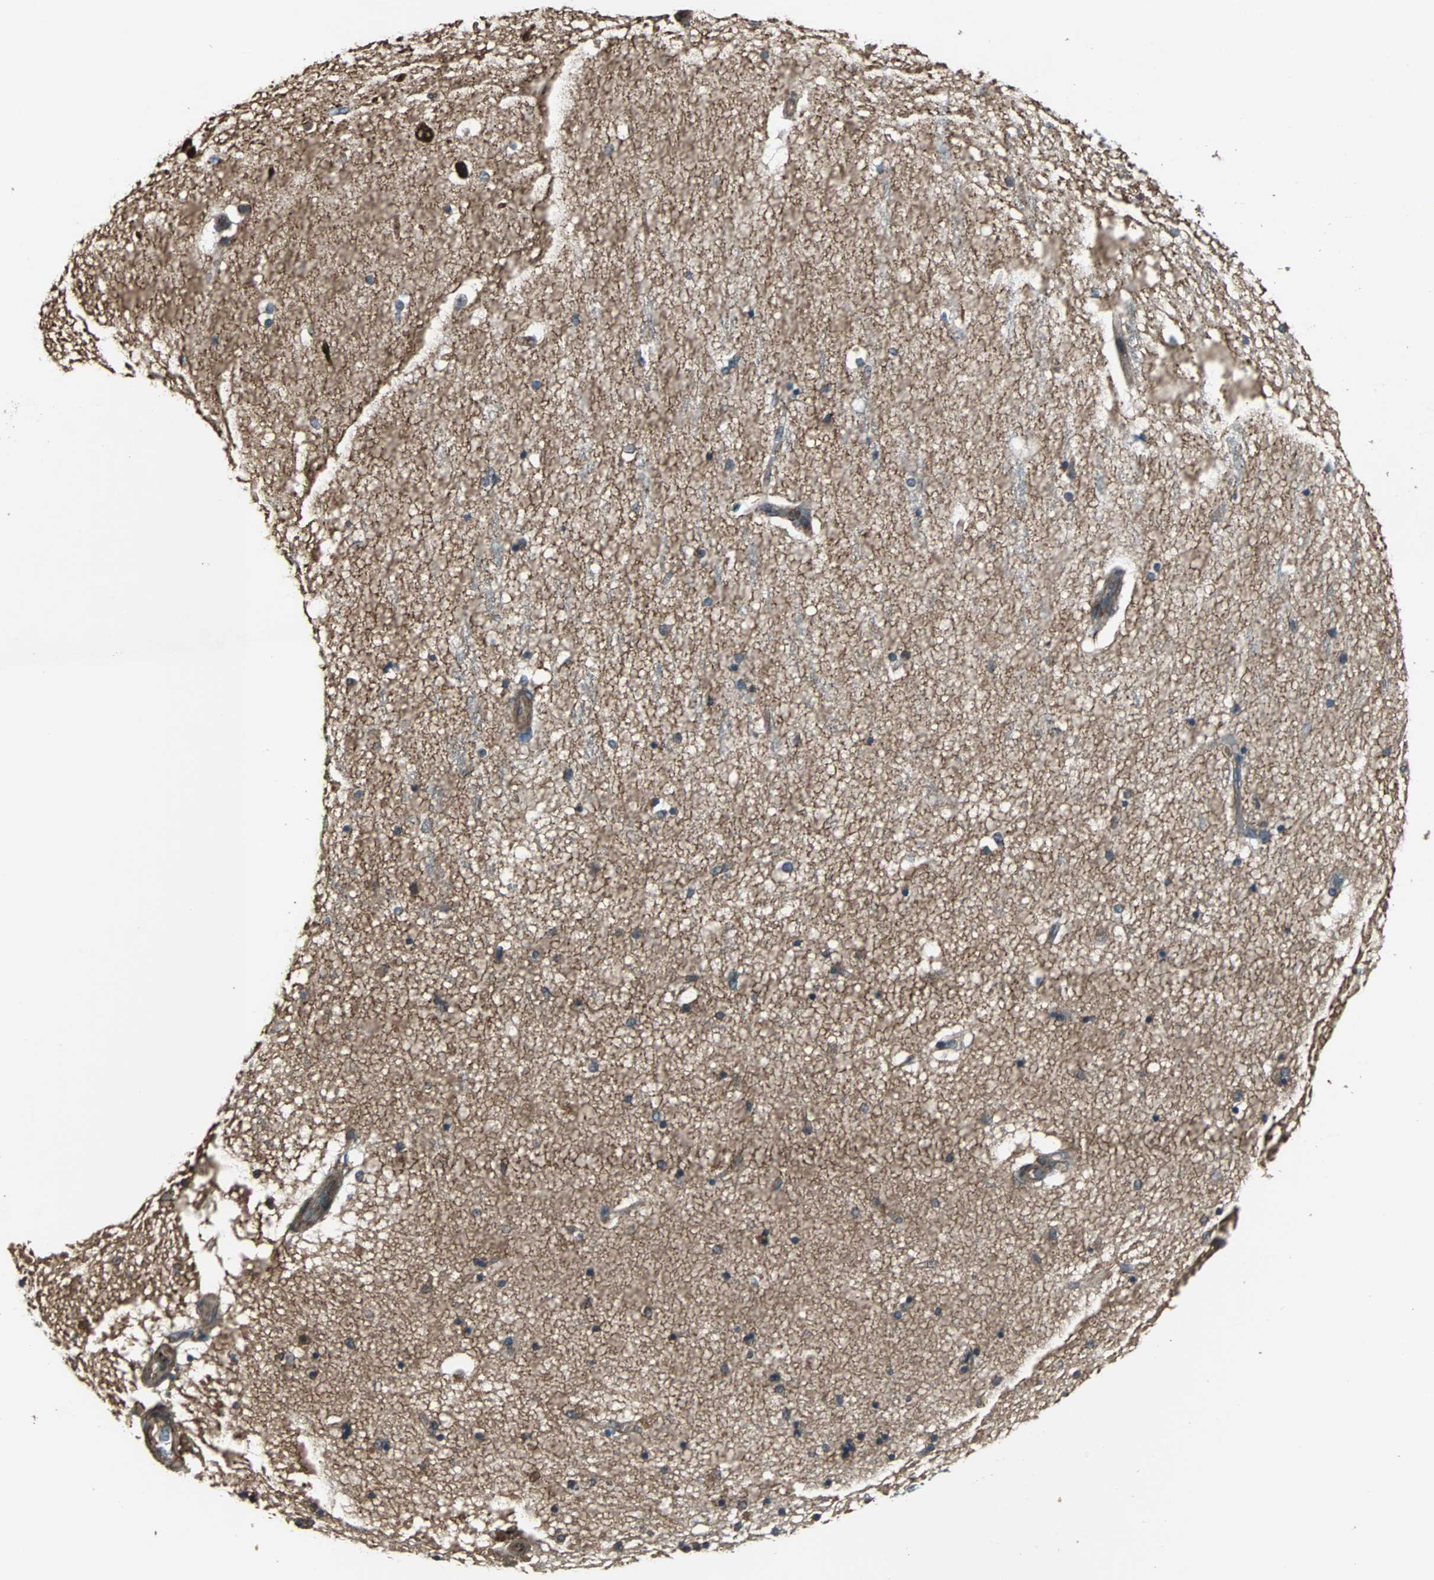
{"staining": {"intensity": "moderate", "quantity": "<25%", "location": "cytoplasmic/membranous"}, "tissue": "hippocampus", "cell_type": "Glial cells", "image_type": "normal", "snomed": [{"axis": "morphology", "description": "Normal tissue, NOS"}, {"axis": "topography", "description": "Hippocampus"}], "caption": "A high-resolution photomicrograph shows immunohistochemistry (IHC) staining of benign hippocampus, which reveals moderate cytoplasmic/membranous expression in about <25% of glial cells.", "gene": "ACTN1", "patient": {"sex": "female", "age": 54}}